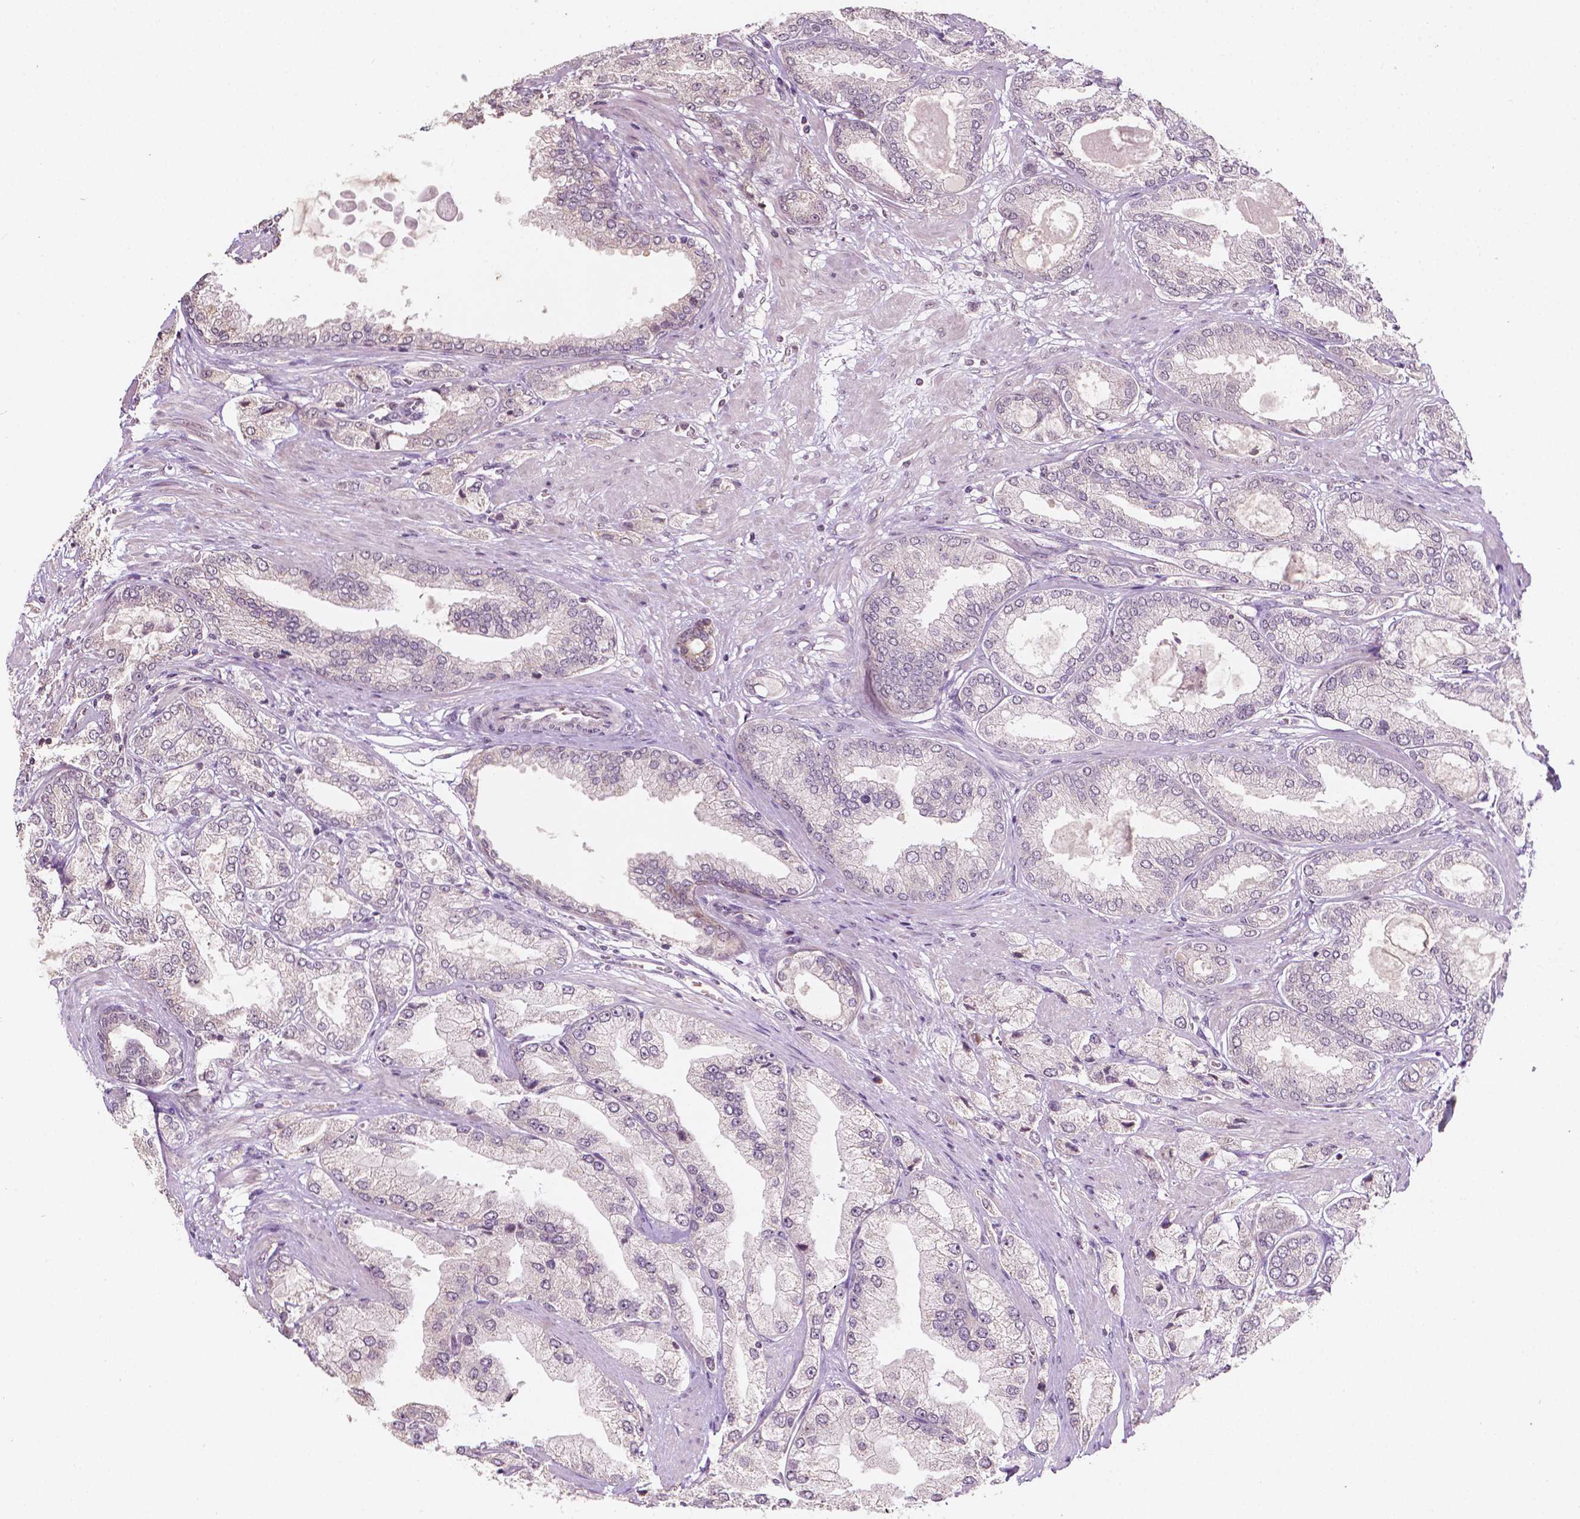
{"staining": {"intensity": "negative", "quantity": "none", "location": "none"}, "tissue": "prostate cancer", "cell_type": "Tumor cells", "image_type": "cancer", "snomed": [{"axis": "morphology", "description": "Adenocarcinoma, High grade"}, {"axis": "topography", "description": "Prostate"}], "caption": "Human high-grade adenocarcinoma (prostate) stained for a protein using IHC displays no expression in tumor cells.", "gene": "NOS1AP", "patient": {"sex": "male", "age": 68}}